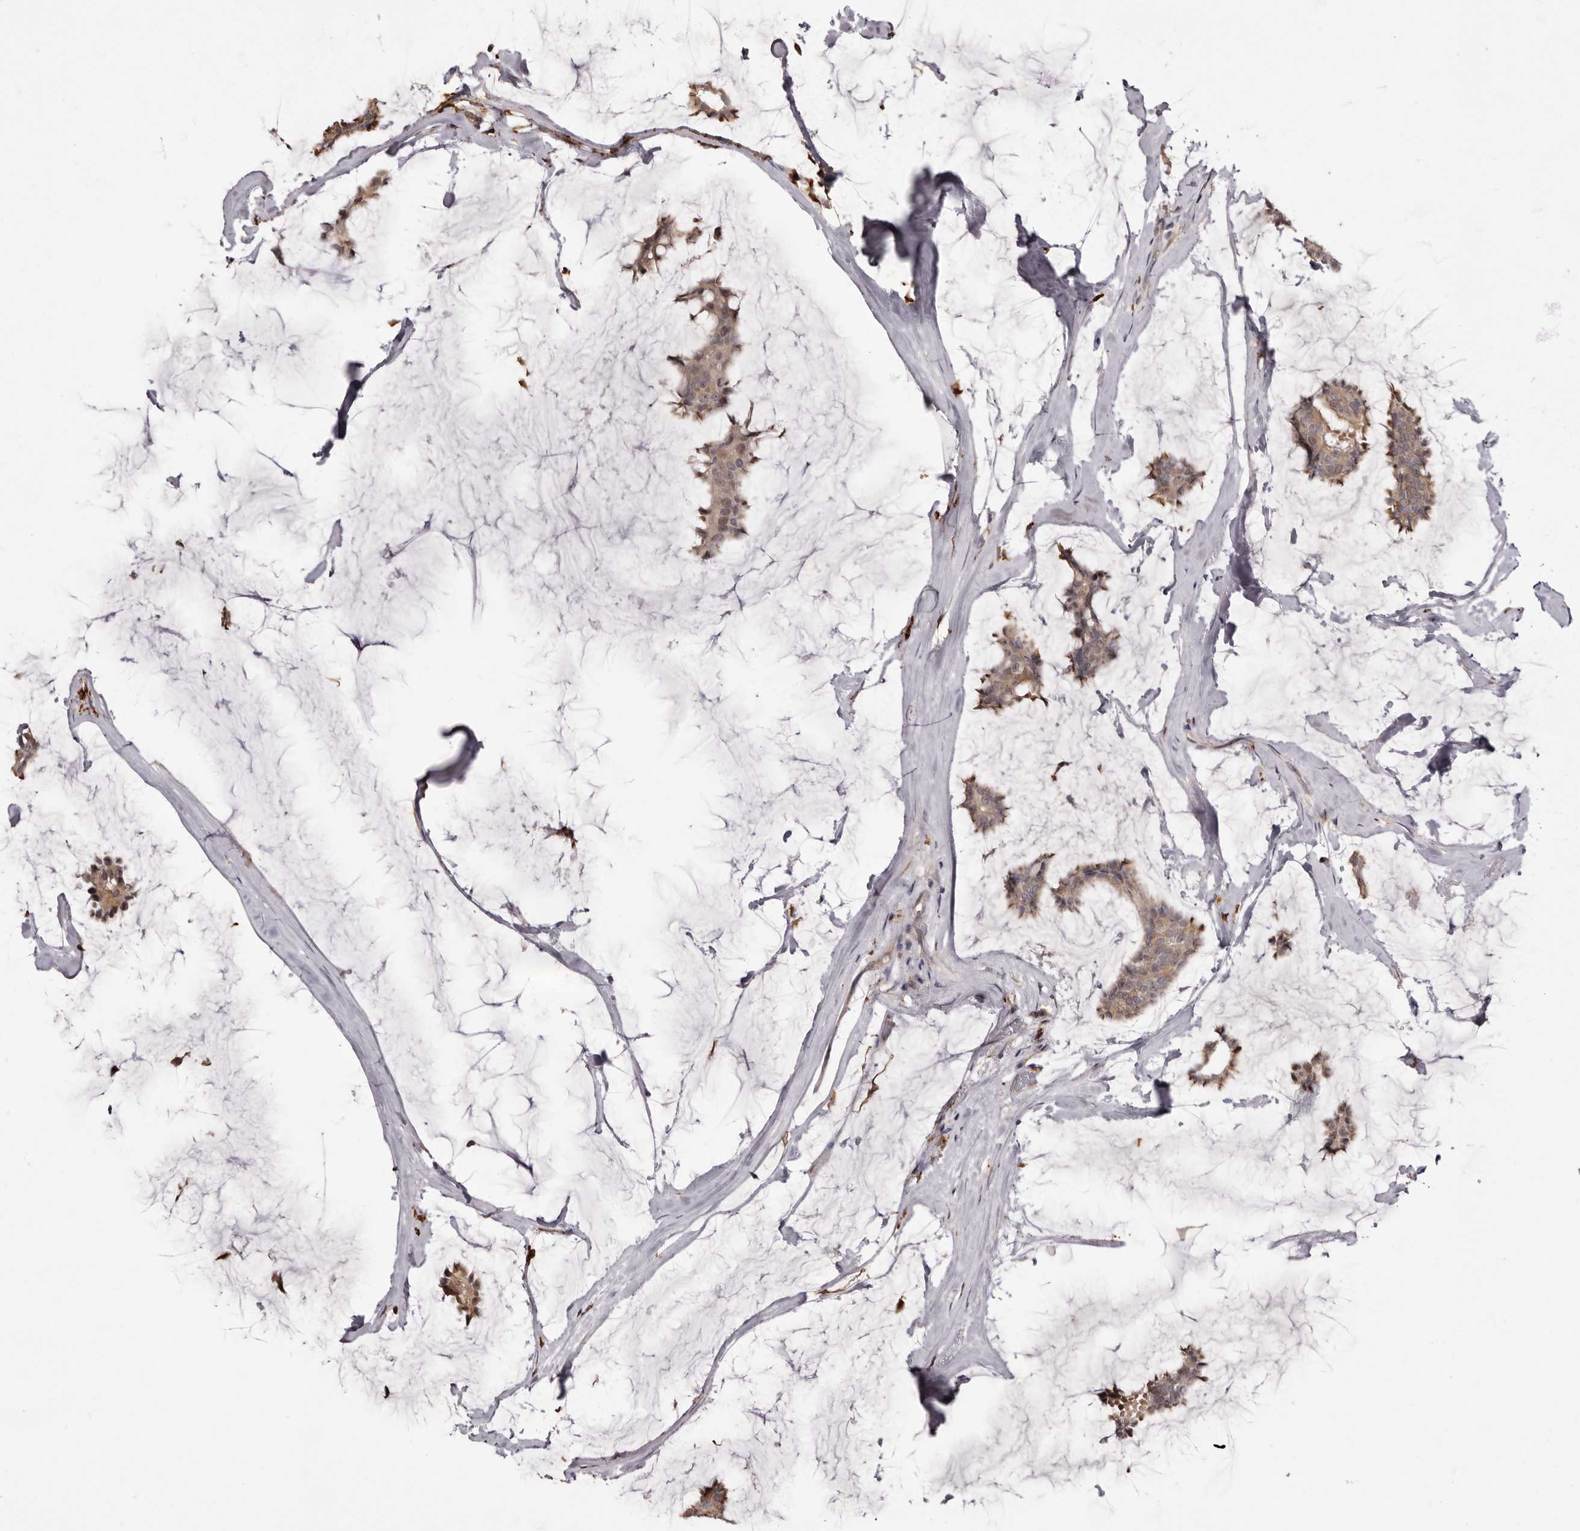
{"staining": {"intensity": "weak", "quantity": ">75%", "location": "cytoplasmic/membranous"}, "tissue": "breast cancer", "cell_type": "Tumor cells", "image_type": "cancer", "snomed": [{"axis": "morphology", "description": "Duct carcinoma"}, {"axis": "topography", "description": "Breast"}], "caption": "Breast cancer (invasive ductal carcinoma) stained with immunohistochemistry (IHC) displays weak cytoplasmic/membranous expression in about >75% of tumor cells.", "gene": "TNNI1", "patient": {"sex": "female", "age": 93}}